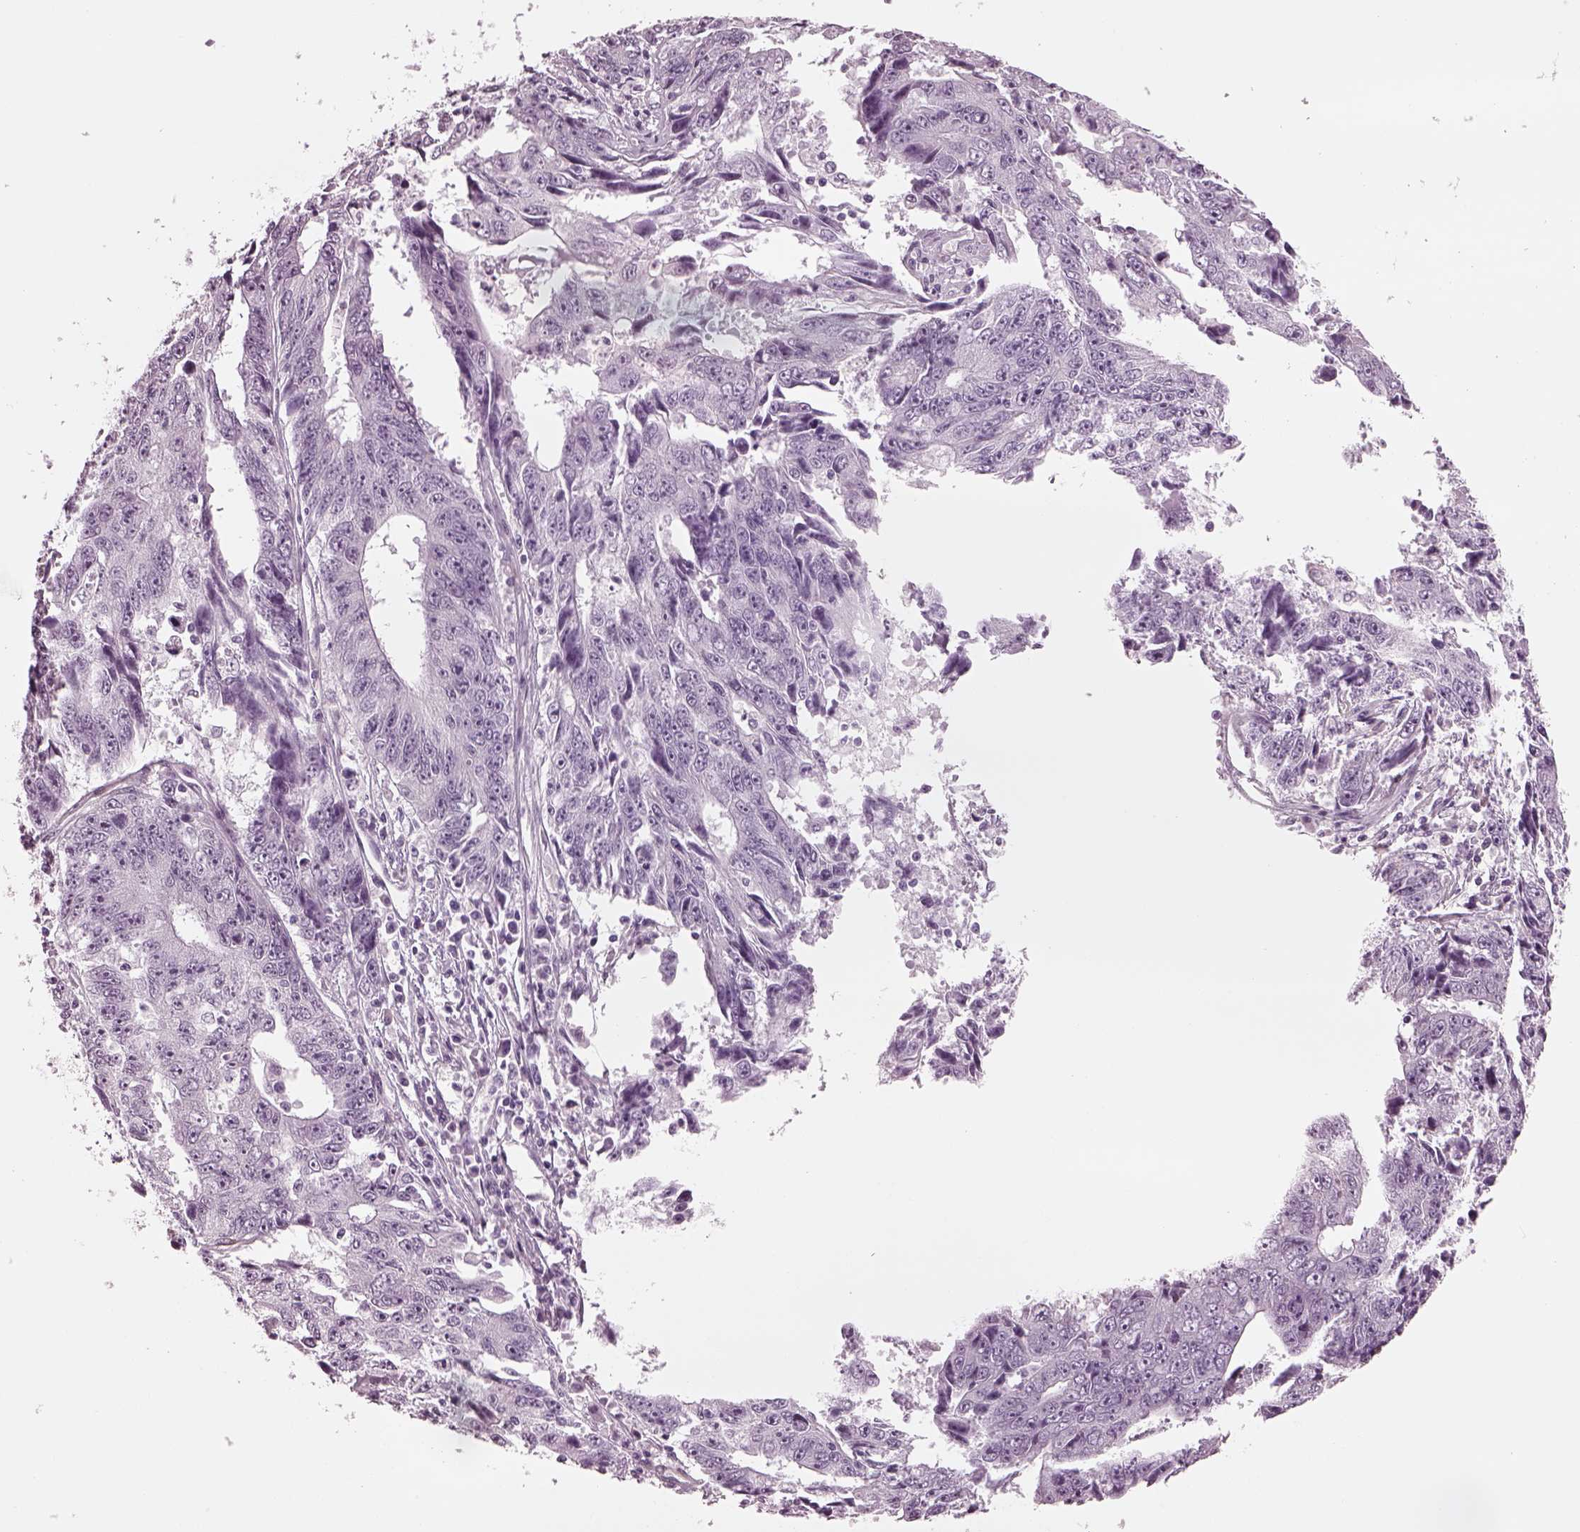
{"staining": {"intensity": "negative", "quantity": "none", "location": "none"}, "tissue": "liver cancer", "cell_type": "Tumor cells", "image_type": "cancer", "snomed": [{"axis": "morphology", "description": "Cholangiocarcinoma"}, {"axis": "topography", "description": "Liver"}], "caption": "Immunohistochemical staining of cholangiocarcinoma (liver) demonstrates no significant positivity in tumor cells. The staining is performed using DAB brown chromogen with nuclei counter-stained in using hematoxylin.", "gene": "TPPP2", "patient": {"sex": "male", "age": 65}}